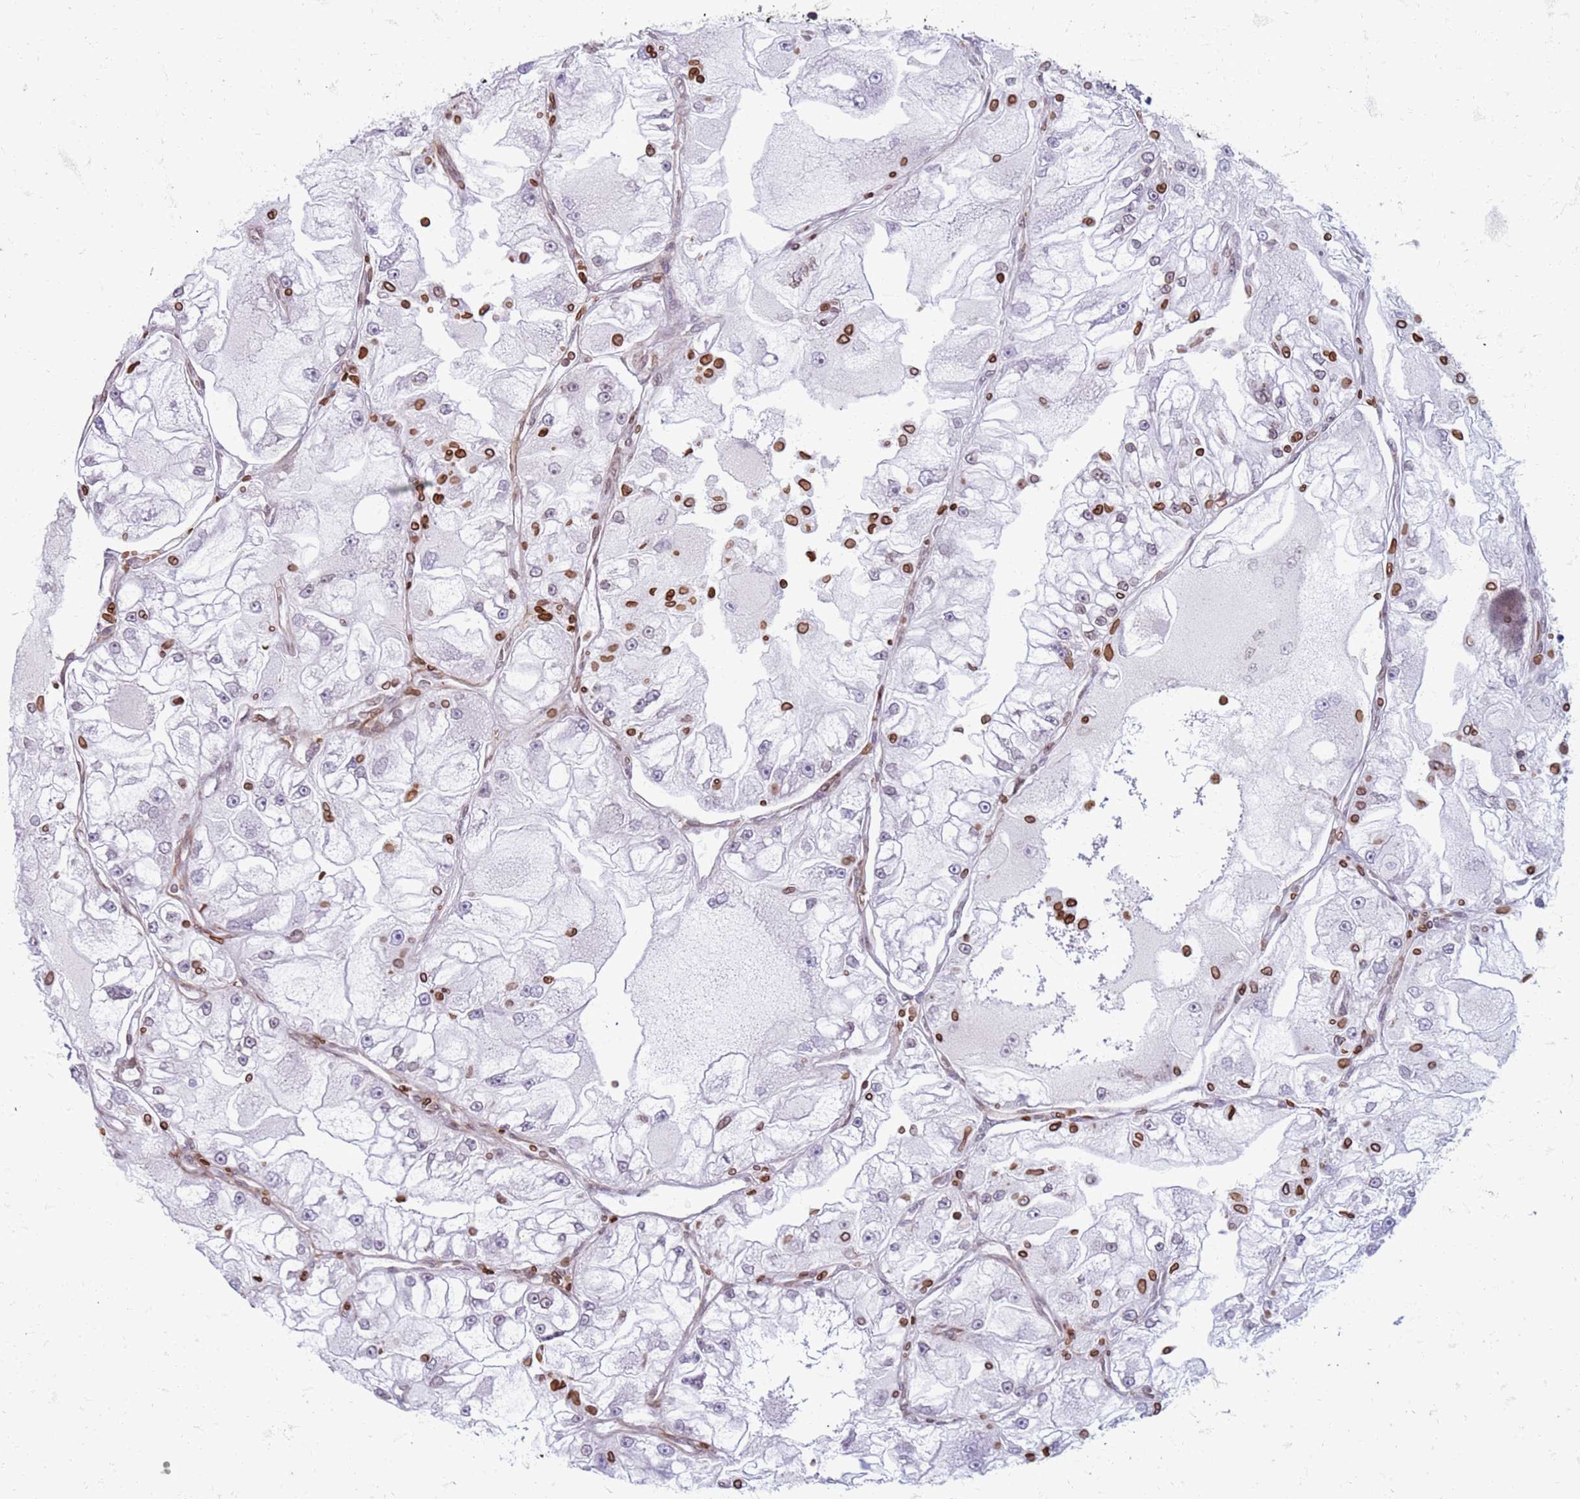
{"staining": {"intensity": "negative", "quantity": "none", "location": "none"}, "tissue": "renal cancer", "cell_type": "Tumor cells", "image_type": "cancer", "snomed": [{"axis": "morphology", "description": "Adenocarcinoma, NOS"}, {"axis": "topography", "description": "Kidney"}], "caption": "This is an immunohistochemistry photomicrograph of human renal cancer. There is no staining in tumor cells.", "gene": "METTL25B", "patient": {"sex": "female", "age": 72}}